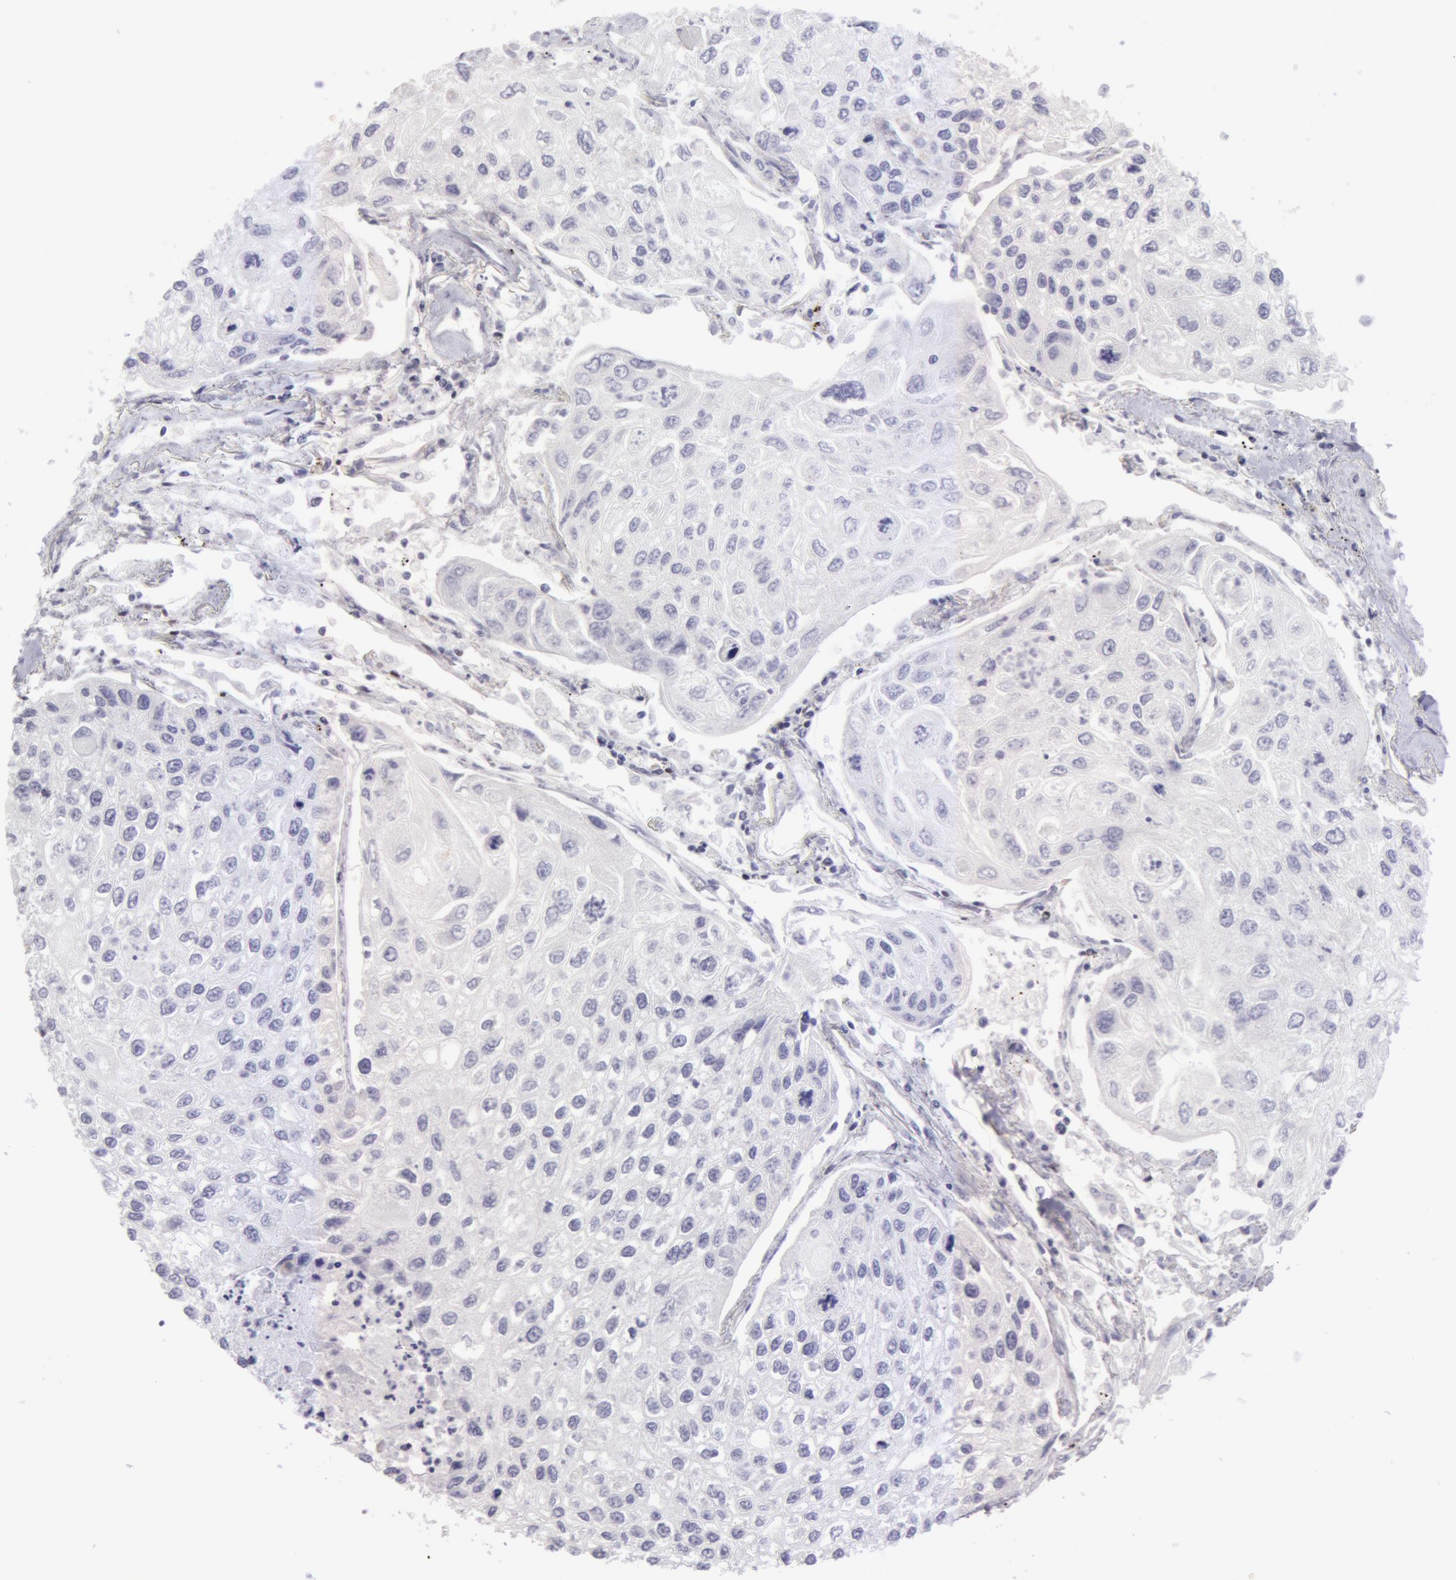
{"staining": {"intensity": "negative", "quantity": "none", "location": "none"}, "tissue": "lung cancer", "cell_type": "Tumor cells", "image_type": "cancer", "snomed": [{"axis": "morphology", "description": "Squamous cell carcinoma, NOS"}, {"axis": "topography", "description": "Lung"}], "caption": "IHC photomicrograph of neoplastic tissue: human squamous cell carcinoma (lung) stained with DAB (3,3'-diaminobenzidine) demonstrates no significant protein positivity in tumor cells.", "gene": "VRTN", "patient": {"sex": "male", "age": 75}}